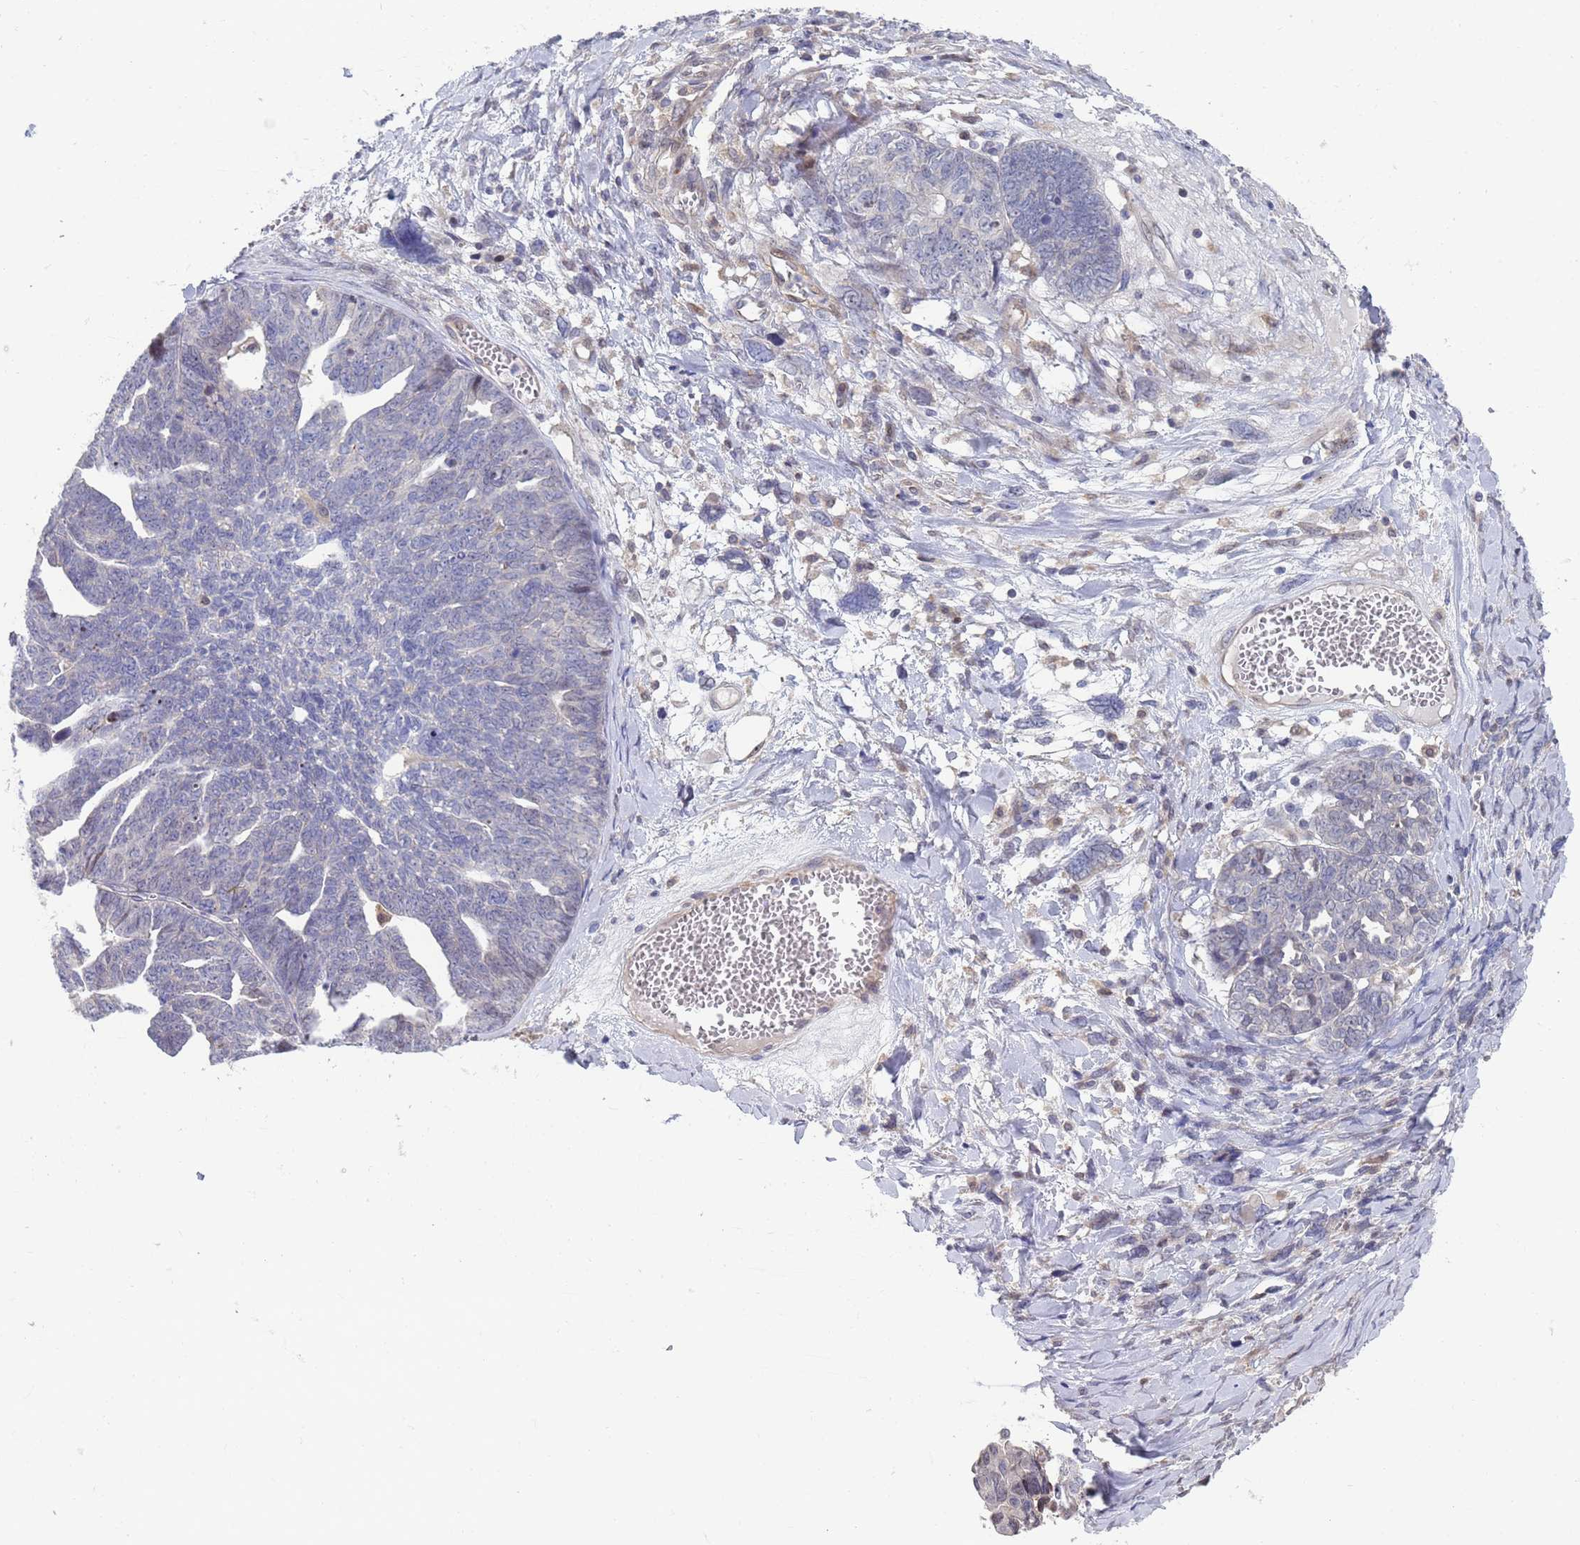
{"staining": {"intensity": "negative", "quantity": "none", "location": "none"}, "tissue": "ovarian cancer", "cell_type": "Tumor cells", "image_type": "cancer", "snomed": [{"axis": "morphology", "description": "Cystadenocarcinoma, serous, NOS"}, {"axis": "topography", "description": "Ovary"}], "caption": "DAB immunohistochemical staining of ovarian cancer displays no significant expression in tumor cells. (Immunohistochemistry (ihc), brightfield microscopy, high magnification).", "gene": "ENOSF1", "patient": {"sex": "female", "age": 79}}